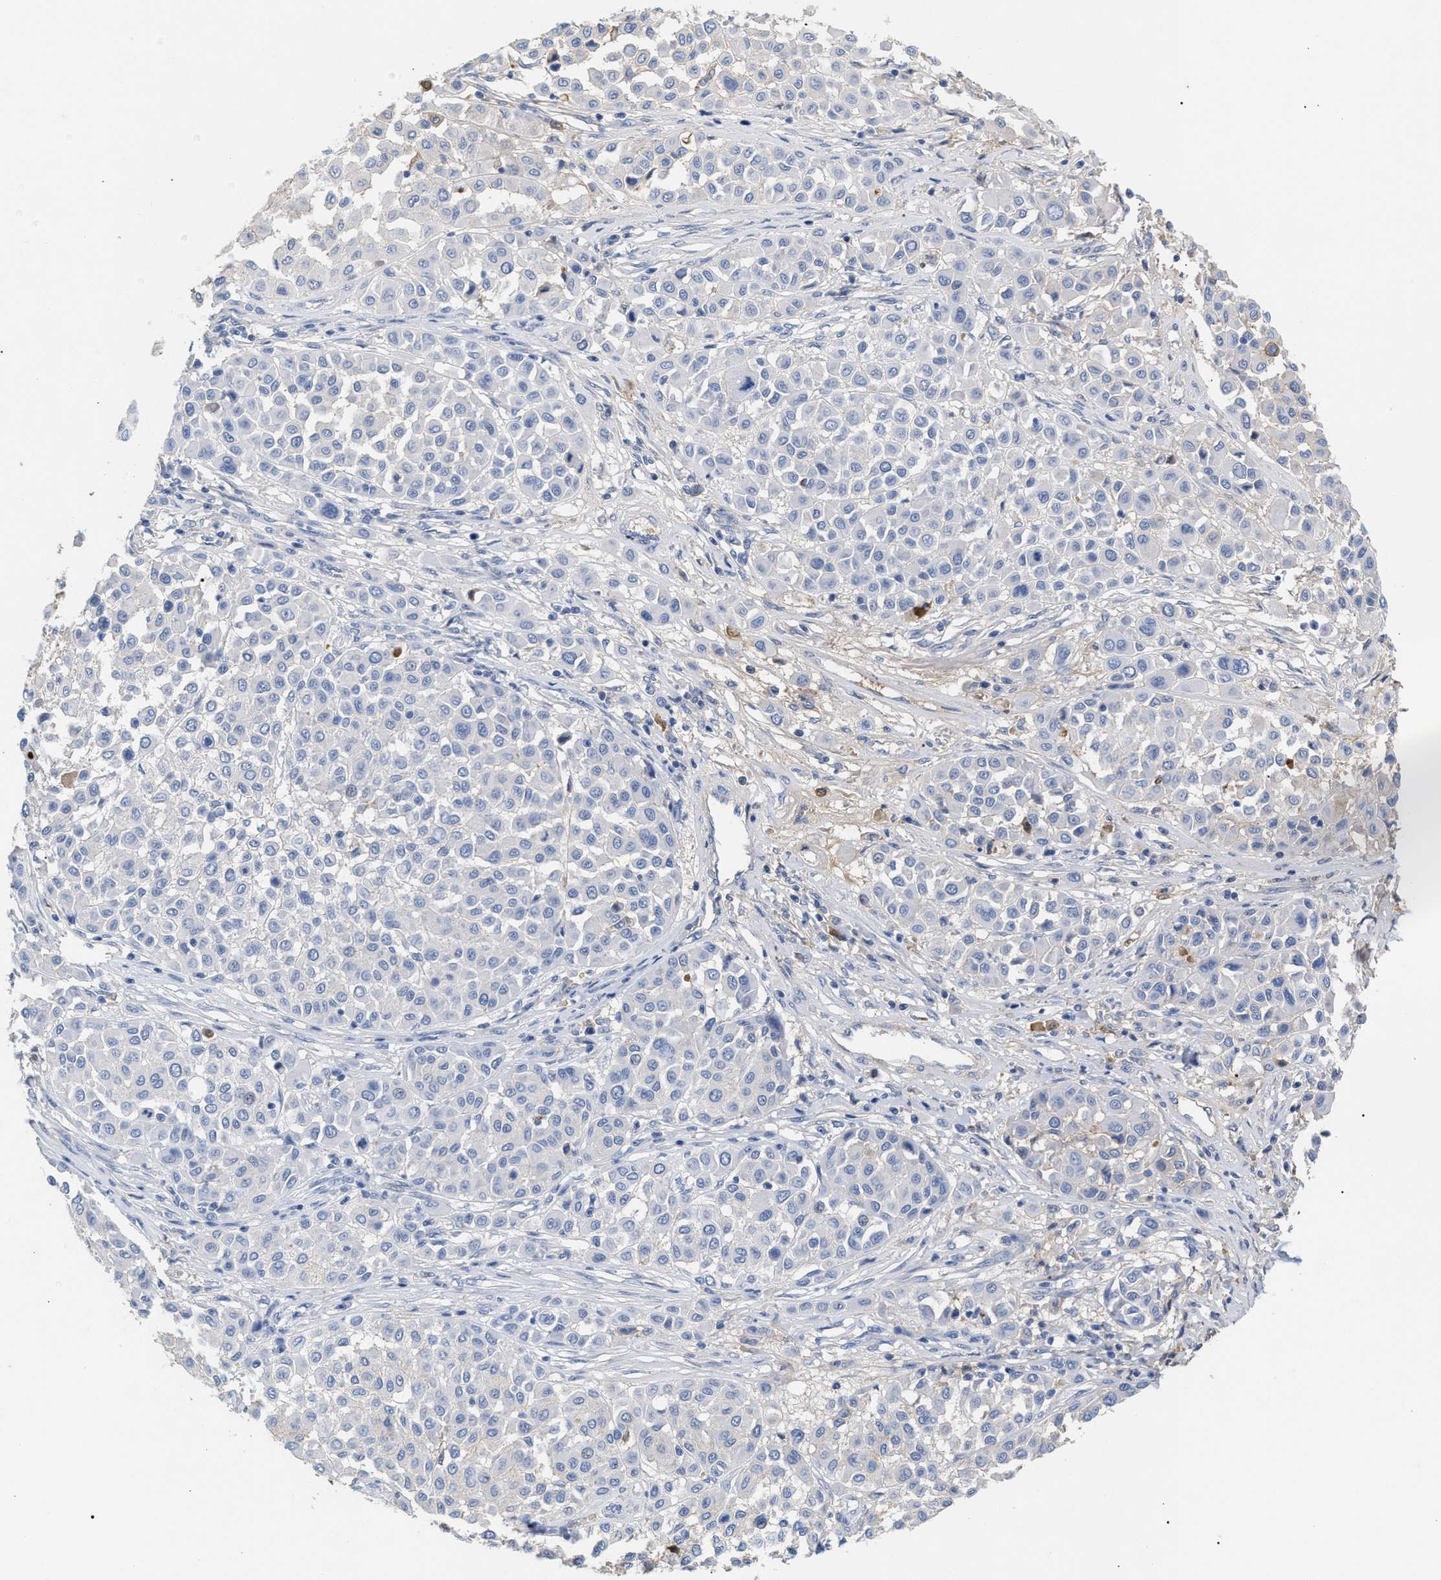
{"staining": {"intensity": "negative", "quantity": "none", "location": "none"}, "tissue": "melanoma", "cell_type": "Tumor cells", "image_type": "cancer", "snomed": [{"axis": "morphology", "description": "Malignant melanoma, Metastatic site"}, {"axis": "topography", "description": "Soft tissue"}], "caption": "Human melanoma stained for a protein using immunohistochemistry (IHC) demonstrates no expression in tumor cells.", "gene": "APOH", "patient": {"sex": "male", "age": 41}}